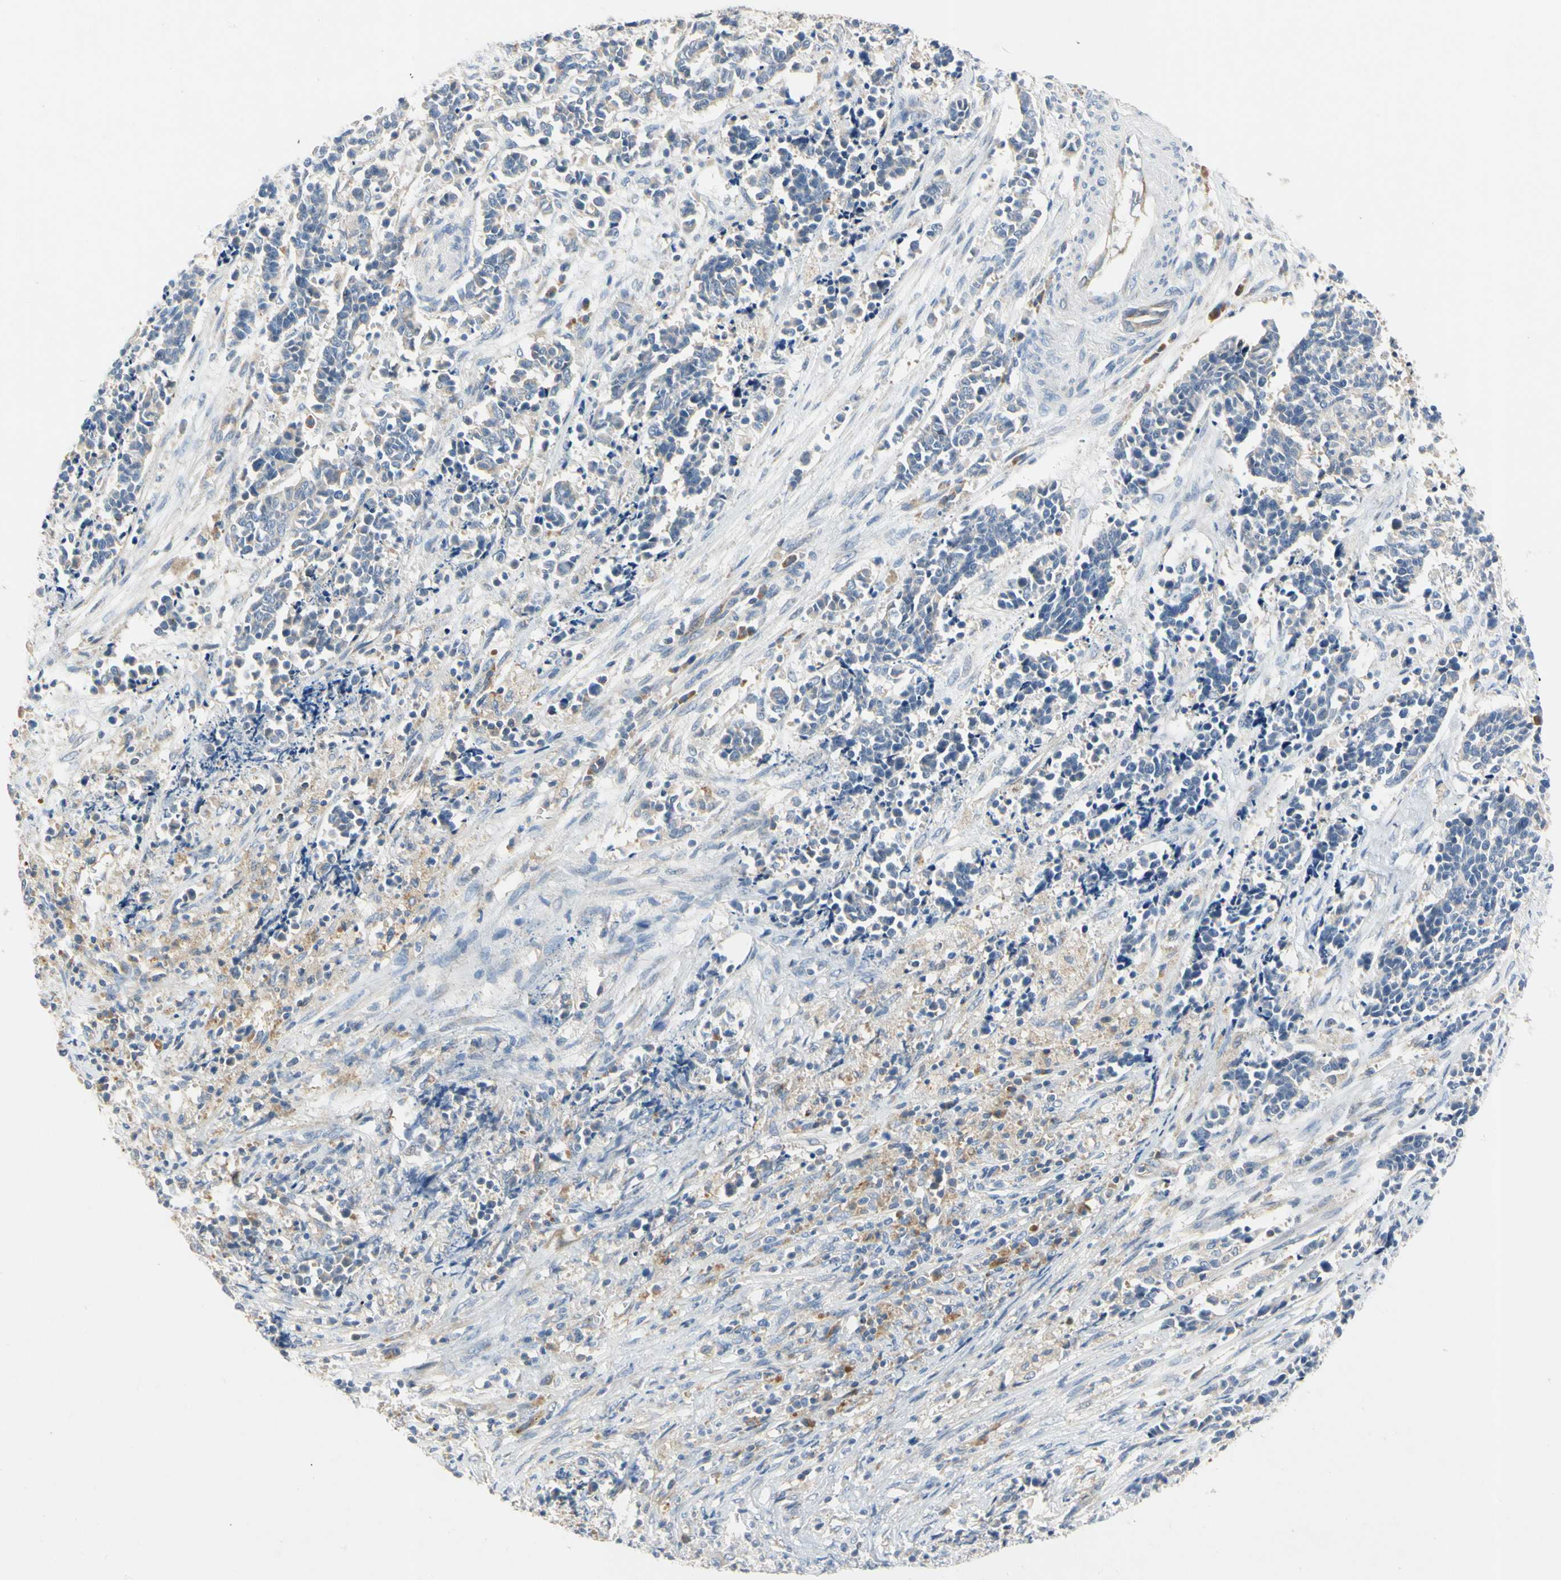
{"staining": {"intensity": "negative", "quantity": "none", "location": "none"}, "tissue": "cervical cancer", "cell_type": "Tumor cells", "image_type": "cancer", "snomed": [{"axis": "morphology", "description": "Squamous cell carcinoma, NOS"}, {"axis": "topography", "description": "Cervix"}], "caption": "High power microscopy micrograph of an immunohistochemistry (IHC) histopathology image of squamous cell carcinoma (cervical), revealing no significant staining in tumor cells. (Brightfield microscopy of DAB immunohistochemistry at high magnification).", "gene": "KLHDC8B", "patient": {"sex": "female", "age": 35}}